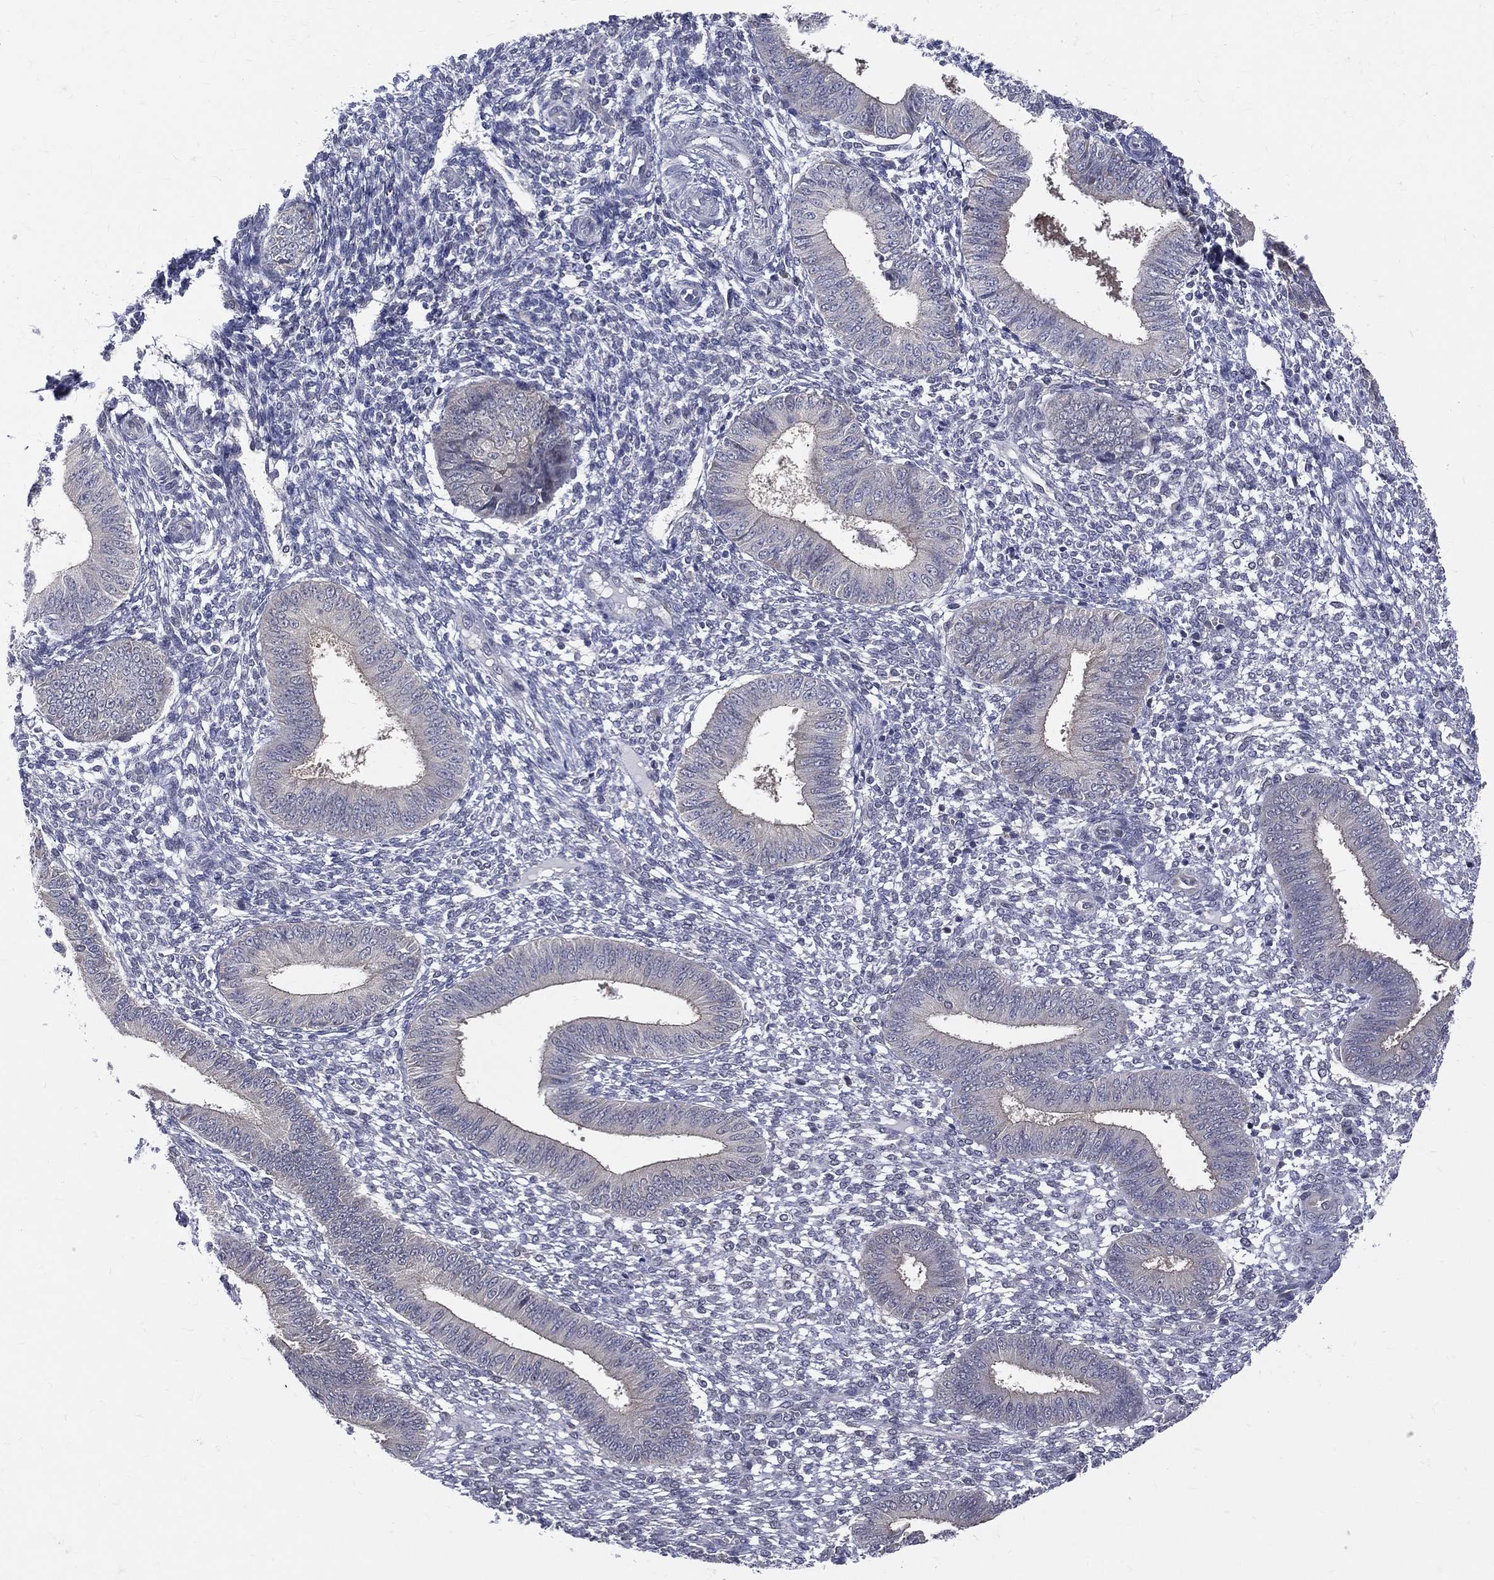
{"staining": {"intensity": "negative", "quantity": "none", "location": "none"}, "tissue": "endometrium", "cell_type": "Cells in endometrial stroma", "image_type": "normal", "snomed": [{"axis": "morphology", "description": "Normal tissue, NOS"}, {"axis": "topography", "description": "Endometrium"}], "caption": "Cells in endometrial stroma are negative for protein expression in benign human endometrium. (Brightfield microscopy of DAB (3,3'-diaminobenzidine) IHC at high magnification).", "gene": "DLG4", "patient": {"sex": "female", "age": 42}}